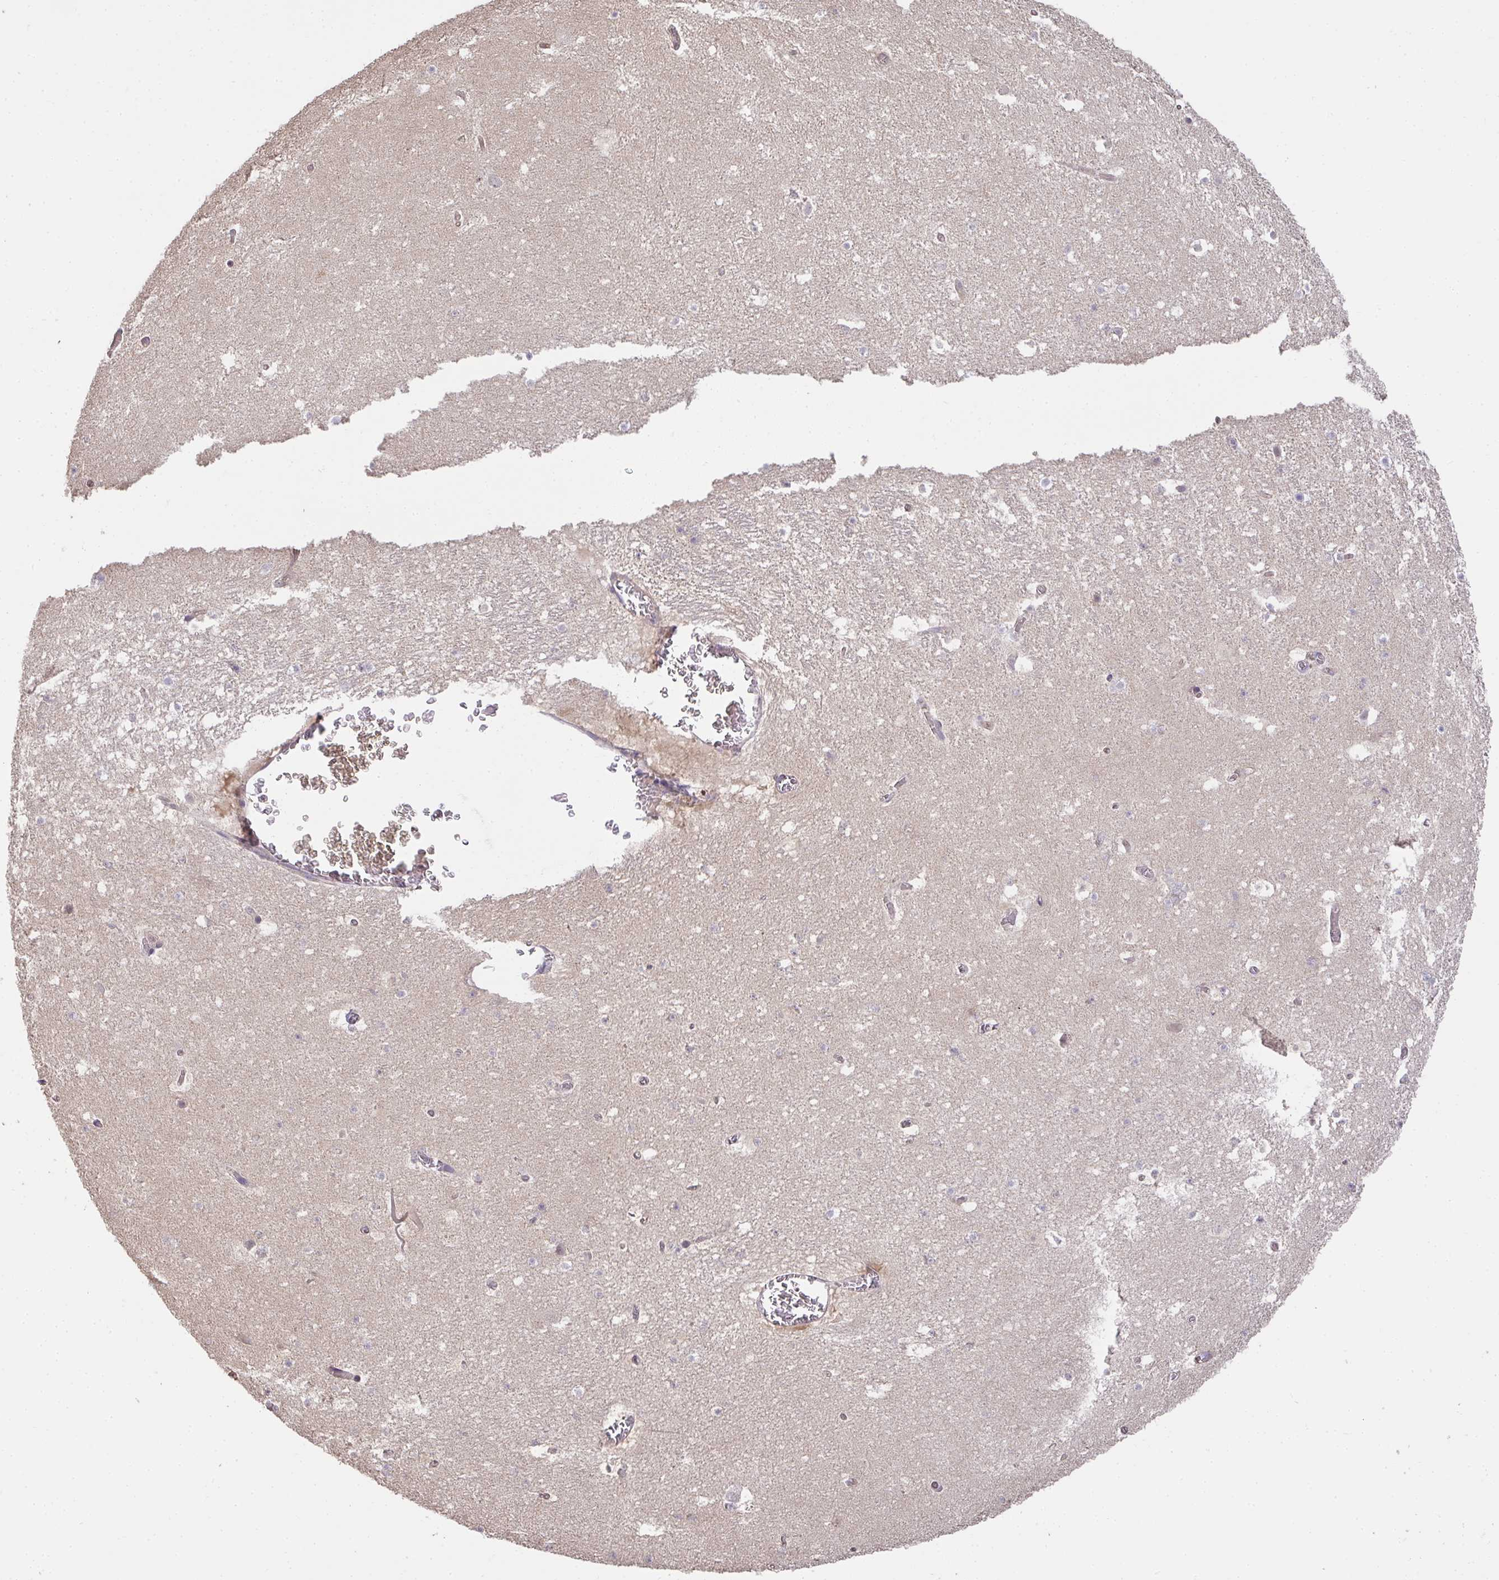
{"staining": {"intensity": "negative", "quantity": "none", "location": "none"}, "tissue": "hippocampus", "cell_type": "Glial cells", "image_type": "normal", "snomed": [{"axis": "morphology", "description": "Normal tissue, NOS"}, {"axis": "topography", "description": "Hippocampus"}], "caption": "Hippocampus was stained to show a protein in brown. There is no significant positivity in glial cells. (Immunohistochemistry (ihc), brightfield microscopy, high magnification).", "gene": "EEF1AKMT1", "patient": {"sex": "female", "age": 42}}